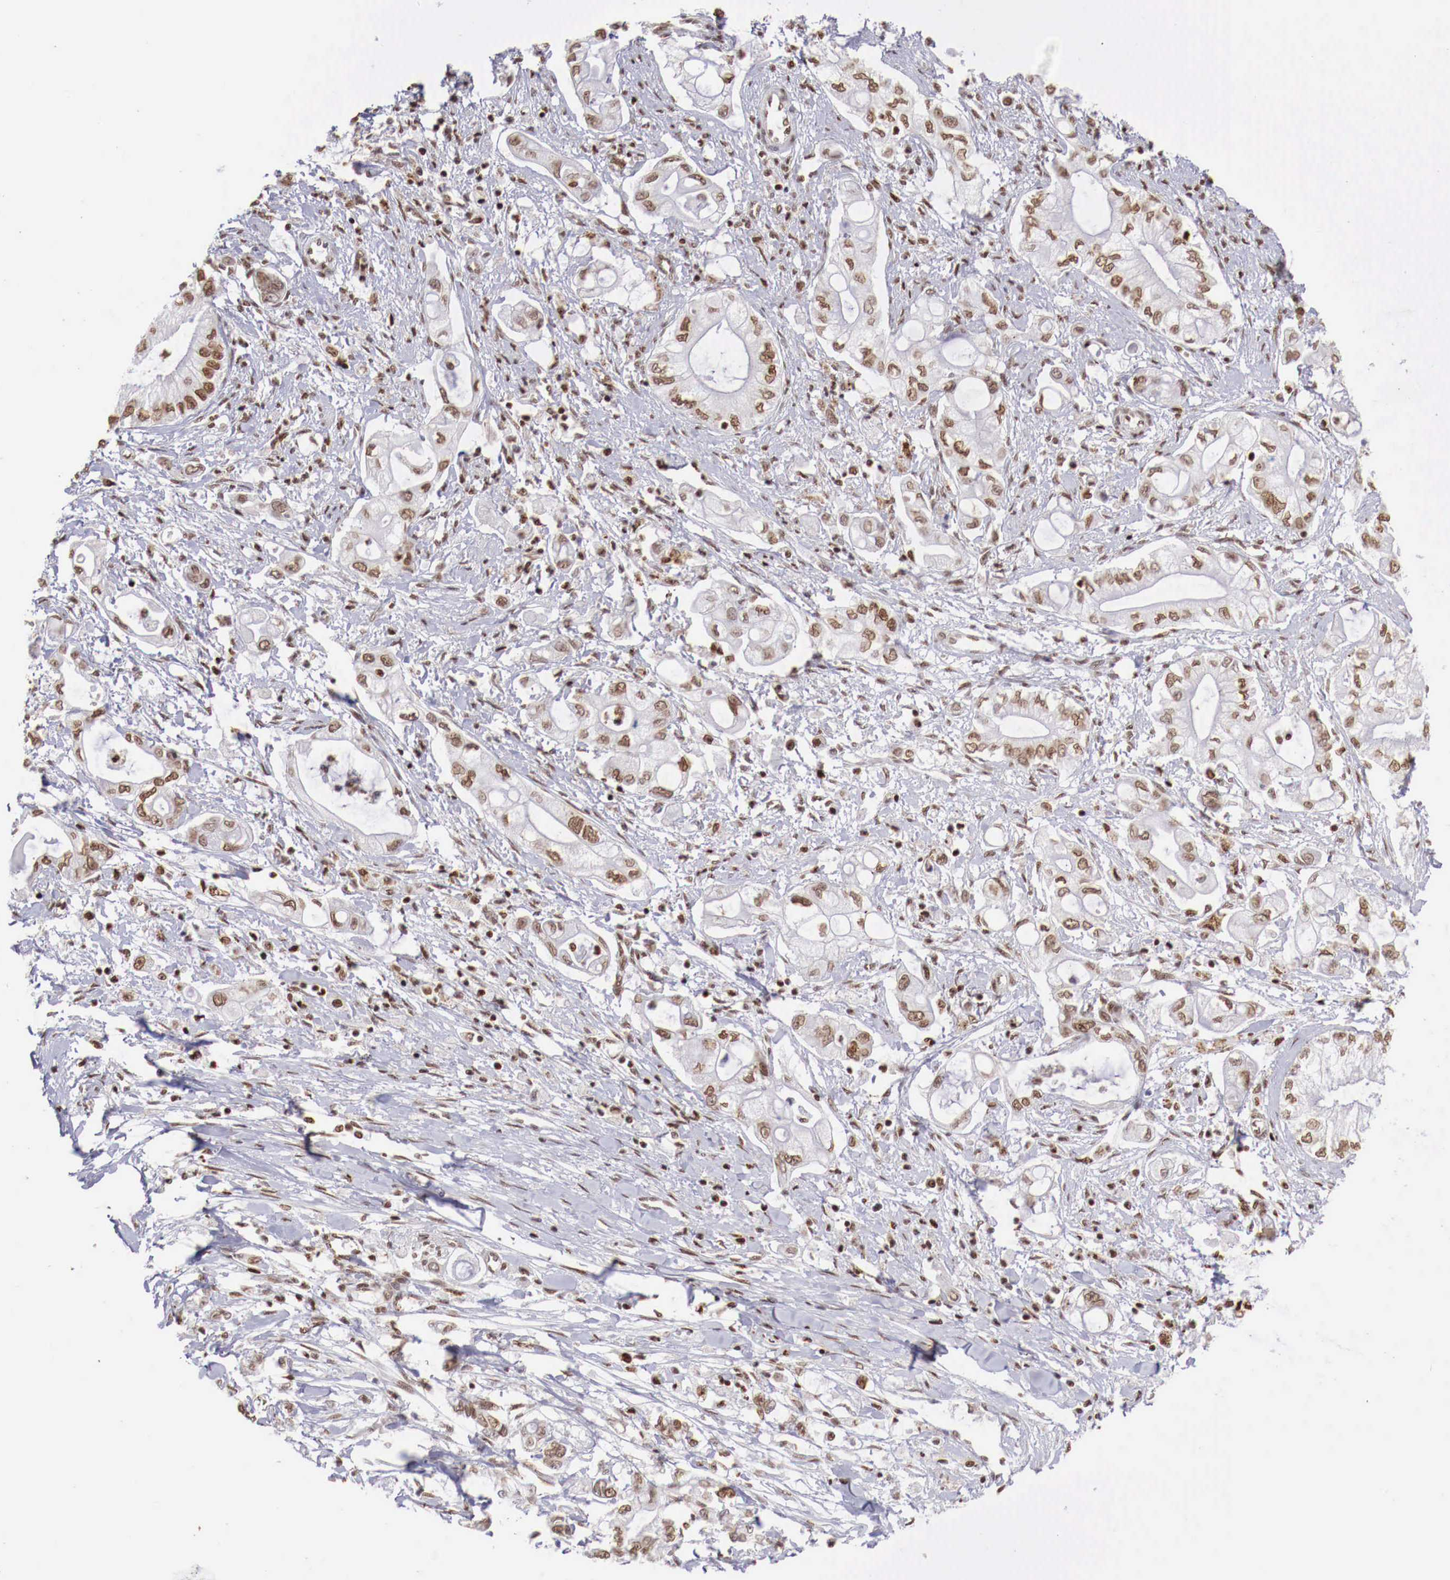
{"staining": {"intensity": "weak", "quantity": ">75%", "location": "nuclear"}, "tissue": "pancreatic cancer", "cell_type": "Tumor cells", "image_type": "cancer", "snomed": [{"axis": "morphology", "description": "Adenocarcinoma, NOS"}, {"axis": "topography", "description": "Pancreas"}], "caption": "The histopathology image displays immunohistochemical staining of pancreatic adenocarcinoma. There is weak nuclear expression is identified in about >75% of tumor cells. (Stains: DAB (3,3'-diaminobenzidine) in brown, nuclei in blue, Microscopy: brightfield microscopy at high magnification).", "gene": "MAX", "patient": {"sex": "male", "age": 79}}